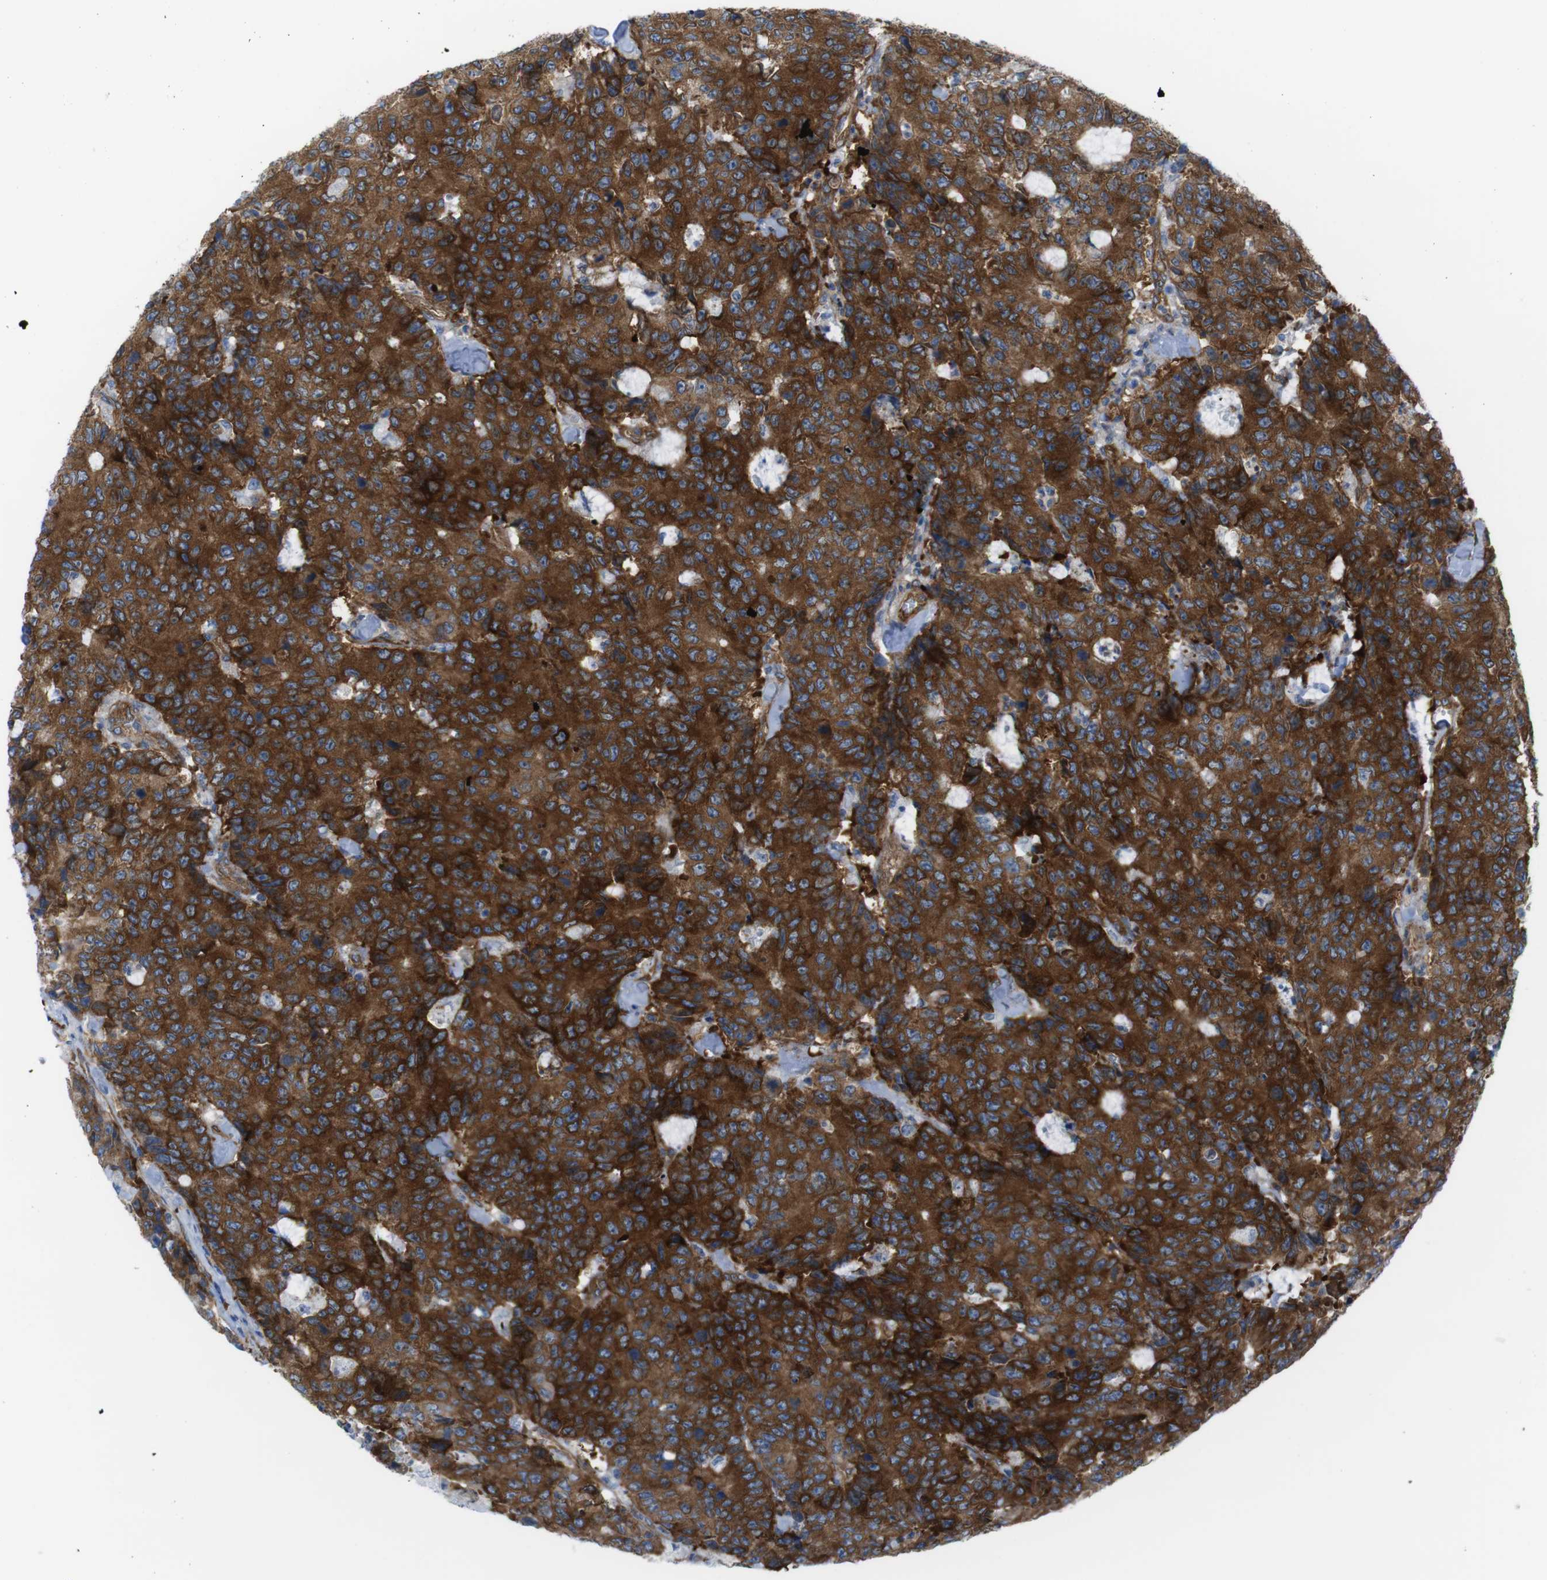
{"staining": {"intensity": "strong", "quantity": ">75%", "location": "cytoplasmic/membranous"}, "tissue": "colorectal cancer", "cell_type": "Tumor cells", "image_type": "cancer", "snomed": [{"axis": "morphology", "description": "Adenocarcinoma, NOS"}, {"axis": "topography", "description": "Colon"}], "caption": "This is a micrograph of IHC staining of colorectal cancer (adenocarcinoma), which shows strong expression in the cytoplasmic/membranous of tumor cells.", "gene": "DIAPH2", "patient": {"sex": "female", "age": 86}}